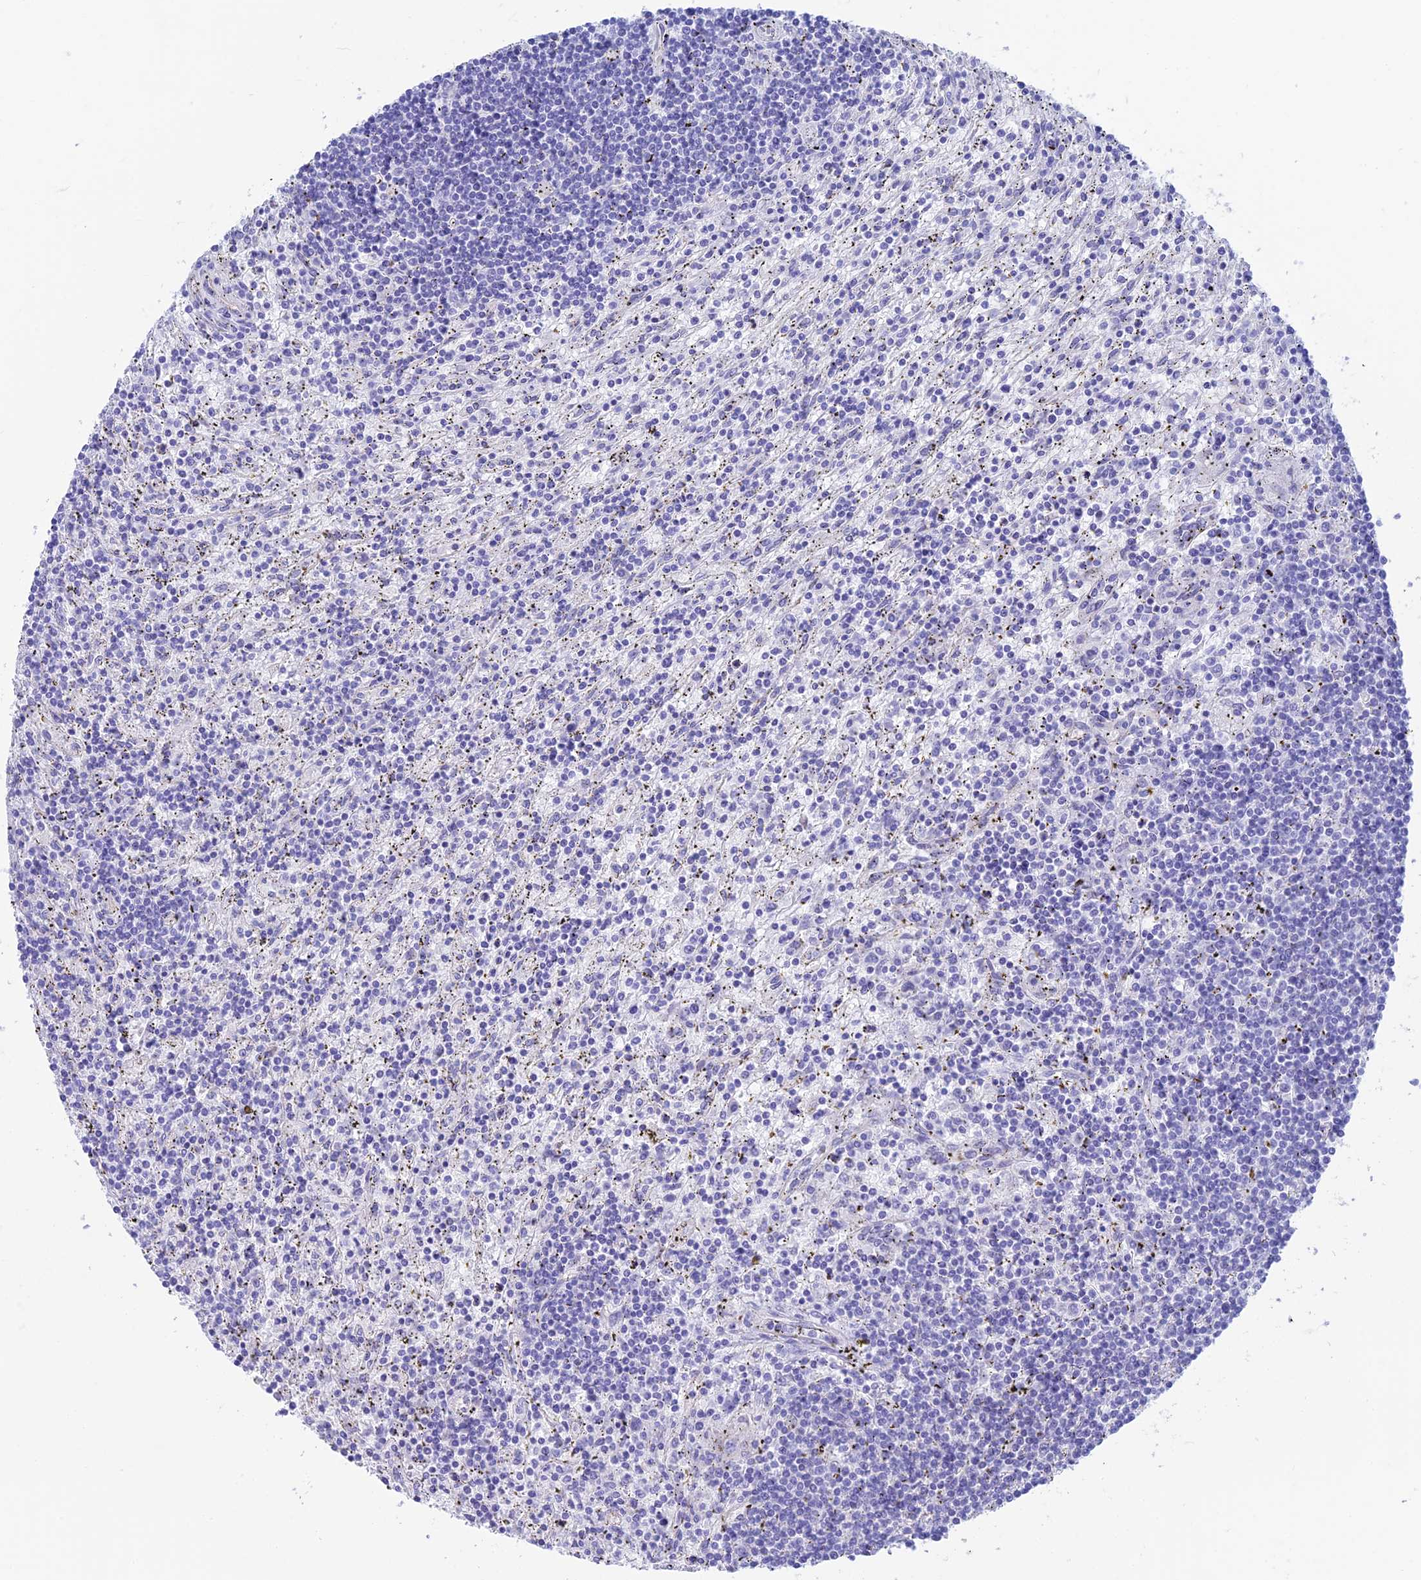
{"staining": {"intensity": "negative", "quantity": "none", "location": "none"}, "tissue": "lymphoma", "cell_type": "Tumor cells", "image_type": "cancer", "snomed": [{"axis": "morphology", "description": "Malignant lymphoma, non-Hodgkin's type, Low grade"}, {"axis": "topography", "description": "Spleen"}], "caption": "IHC image of human lymphoma stained for a protein (brown), which demonstrates no positivity in tumor cells.", "gene": "GNGT2", "patient": {"sex": "male", "age": 76}}